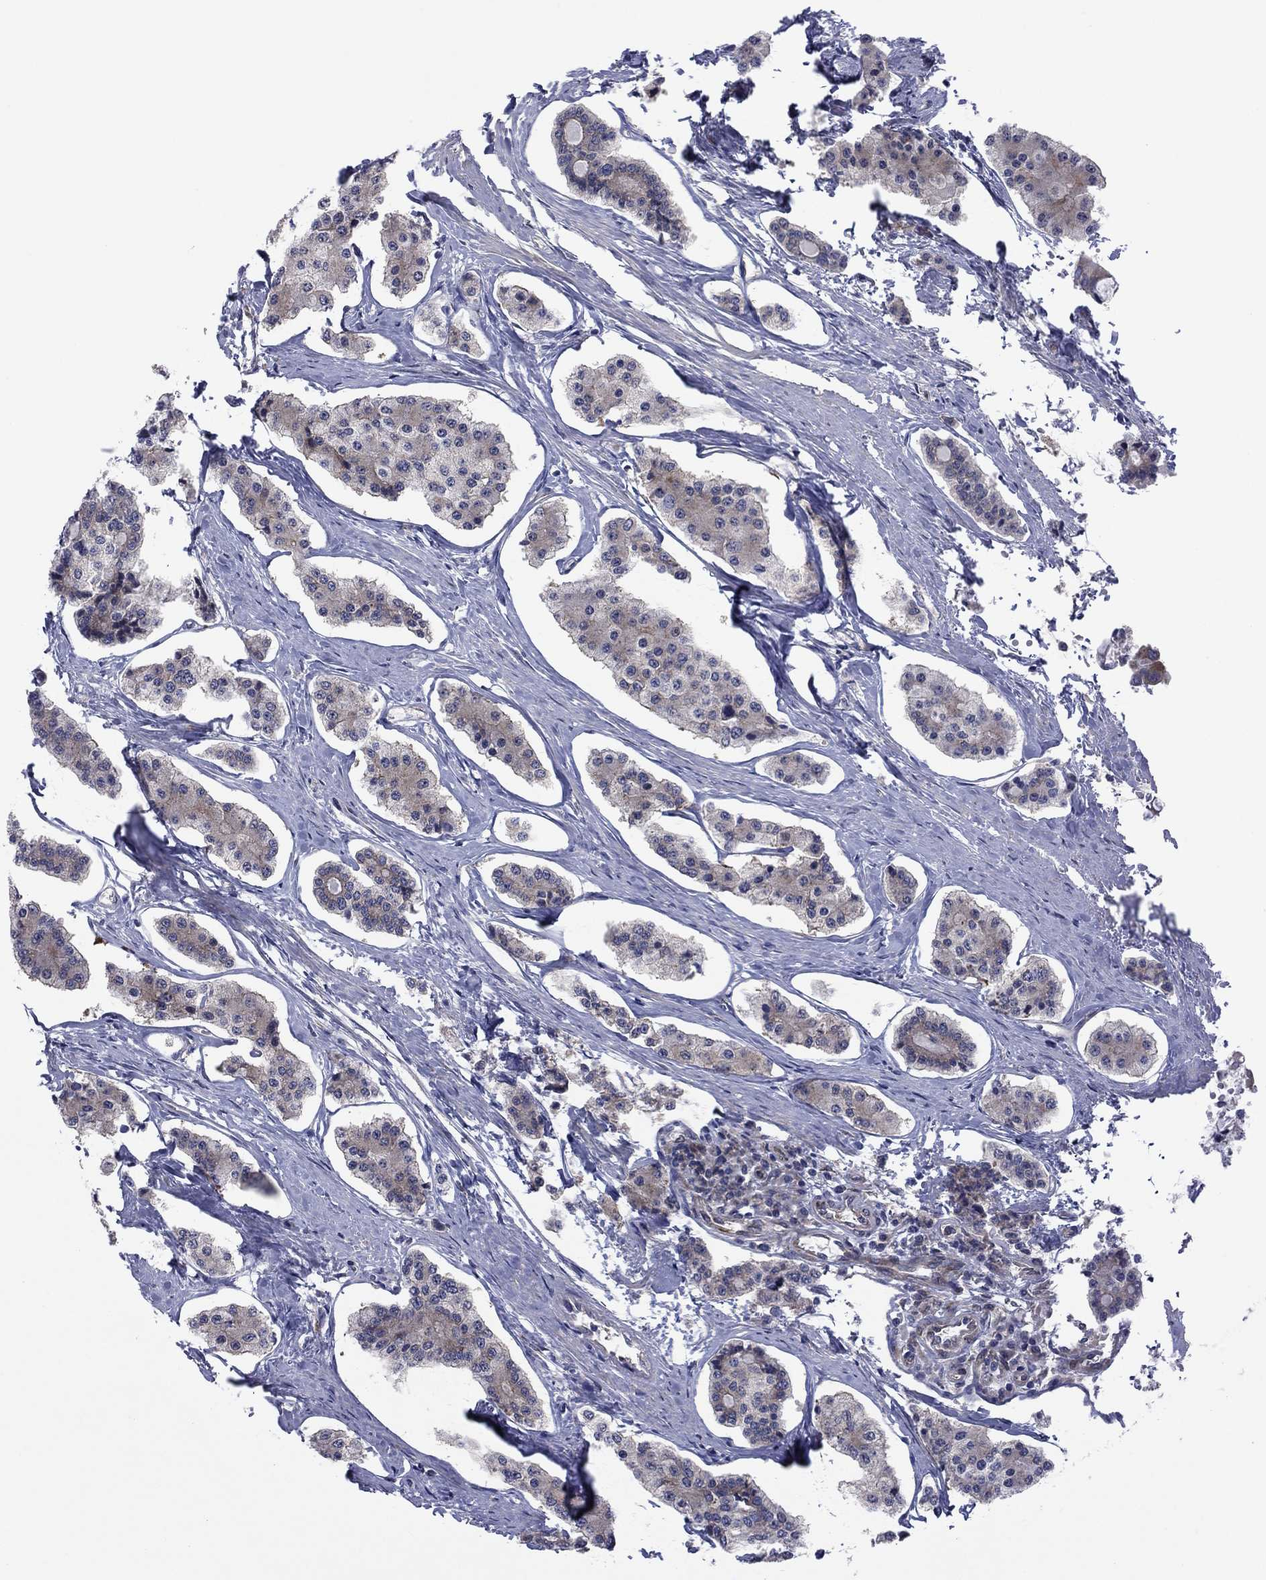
{"staining": {"intensity": "negative", "quantity": "none", "location": "none"}, "tissue": "carcinoid", "cell_type": "Tumor cells", "image_type": "cancer", "snomed": [{"axis": "morphology", "description": "Carcinoid, malignant, NOS"}, {"axis": "topography", "description": "Small intestine"}], "caption": "An IHC histopathology image of carcinoid is shown. There is no staining in tumor cells of carcinoid.", "gene": "GPR155", "patient": {"sex": "female", "age": 65}}